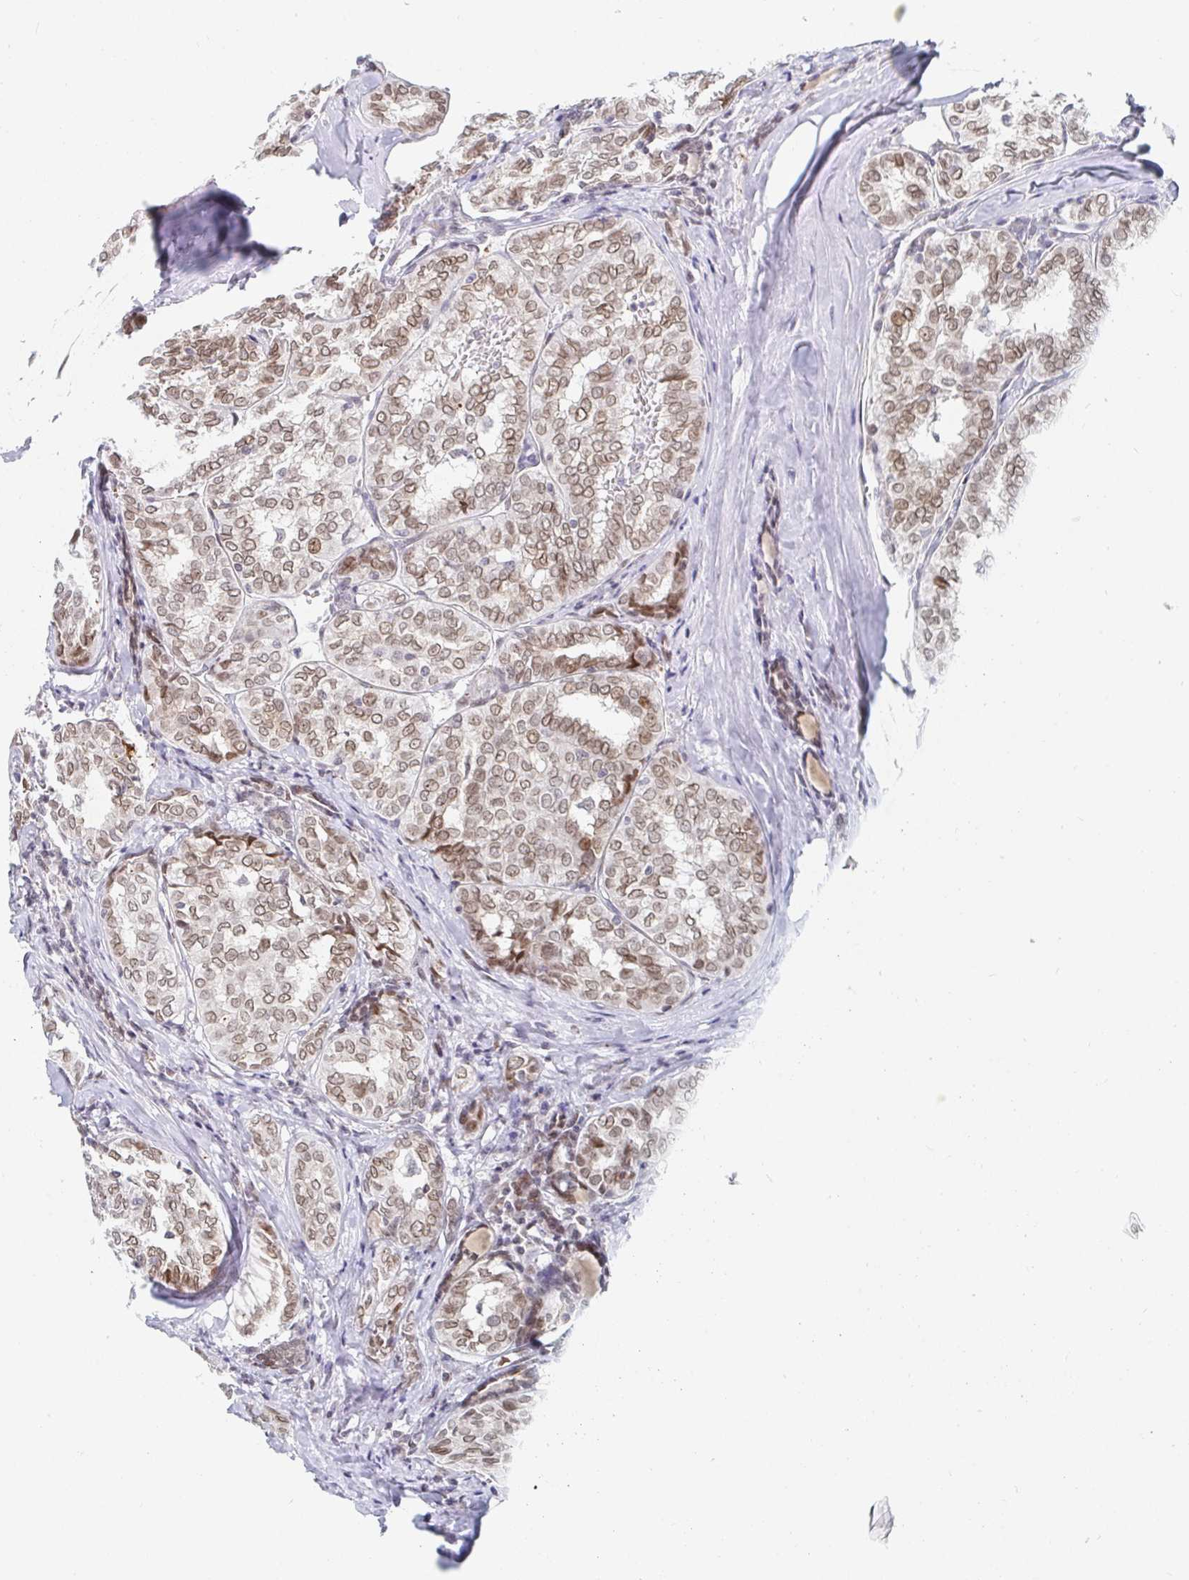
{"staining": {"intensity": "moderate", "quantity": ">75%", "location": "nuclear"}, "tissue": "thyroid cancer", "cell_type": "Tumor cells", "image_type": "cancer", "snomed": [{"axis": "morphology", "description": "Papillary adenocarcinoma, NOS"}, {"axis": "topography", "description": "Thyroid gland"}], "caption": "Protein staining of thyroid papillary adenocarcinoma tissue exhibits moderate nuclear expression in about >75% of tumor cells. The protein is shown in brown color, while the nuclei are stained blue.", "gene": "CHD2", "patient": {"sex": "female", "age": 30}}